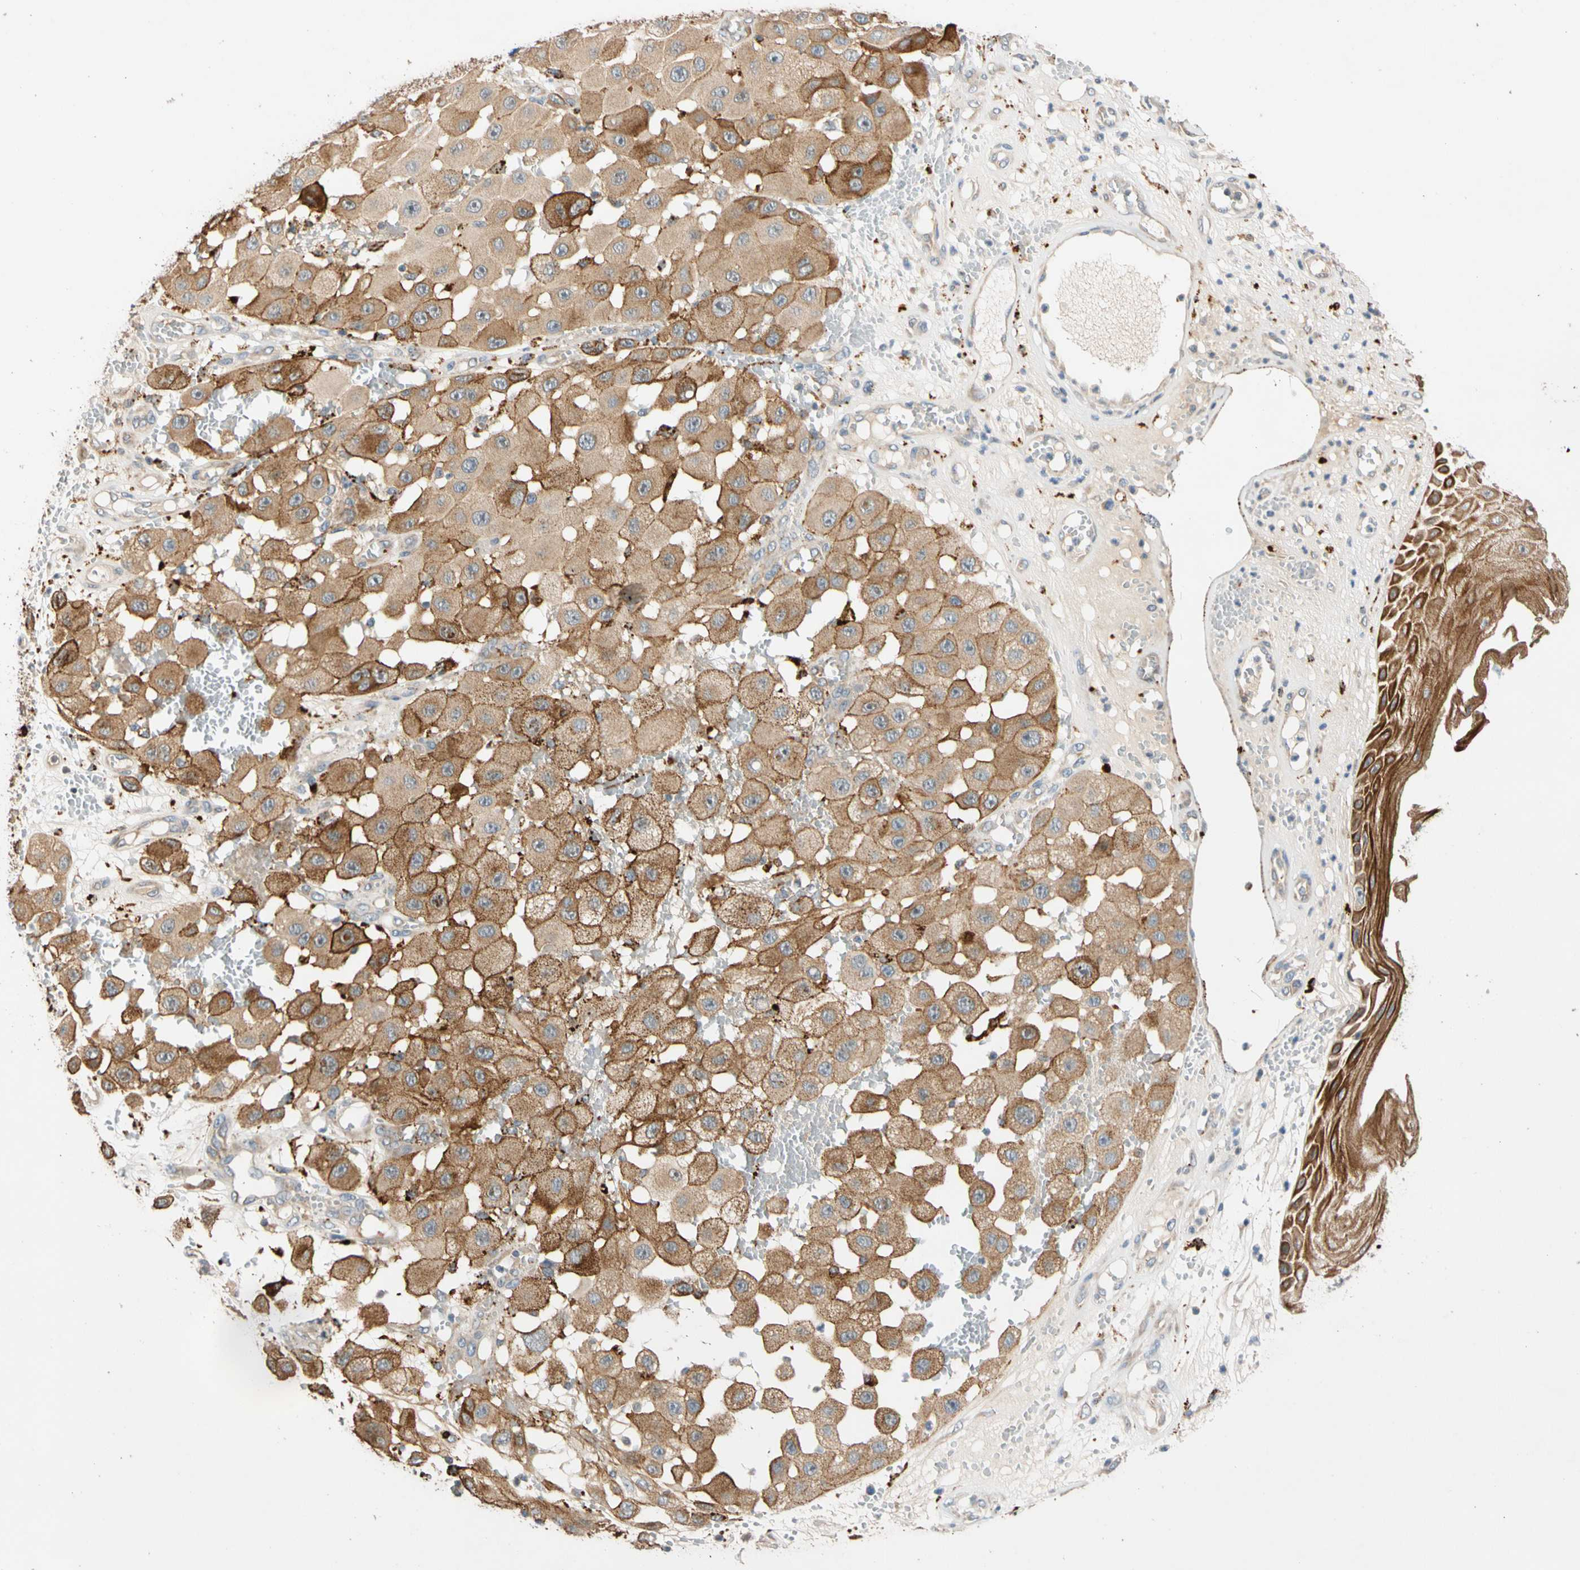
{"staining": {"intensity": "strong", "quantity": "25%-75%", "location": "cytoplasmic/membranous"}, "tissue": "melanoma", "cell_type": "Tumor cells", "image_type": "cancer", "snomed": [{"axis": "morphology", "description": "Malignant melanoma, NOS"}, {"axis": "topography", "description": "Skin"}], "caption": "Protein analysis of malignant melanoma tissue shows strong cytoplasmic/membranous staining in about 25%-75% of tumor cells.", "gene": "CNST", "patient": {"sex": "female", "age": 81}}